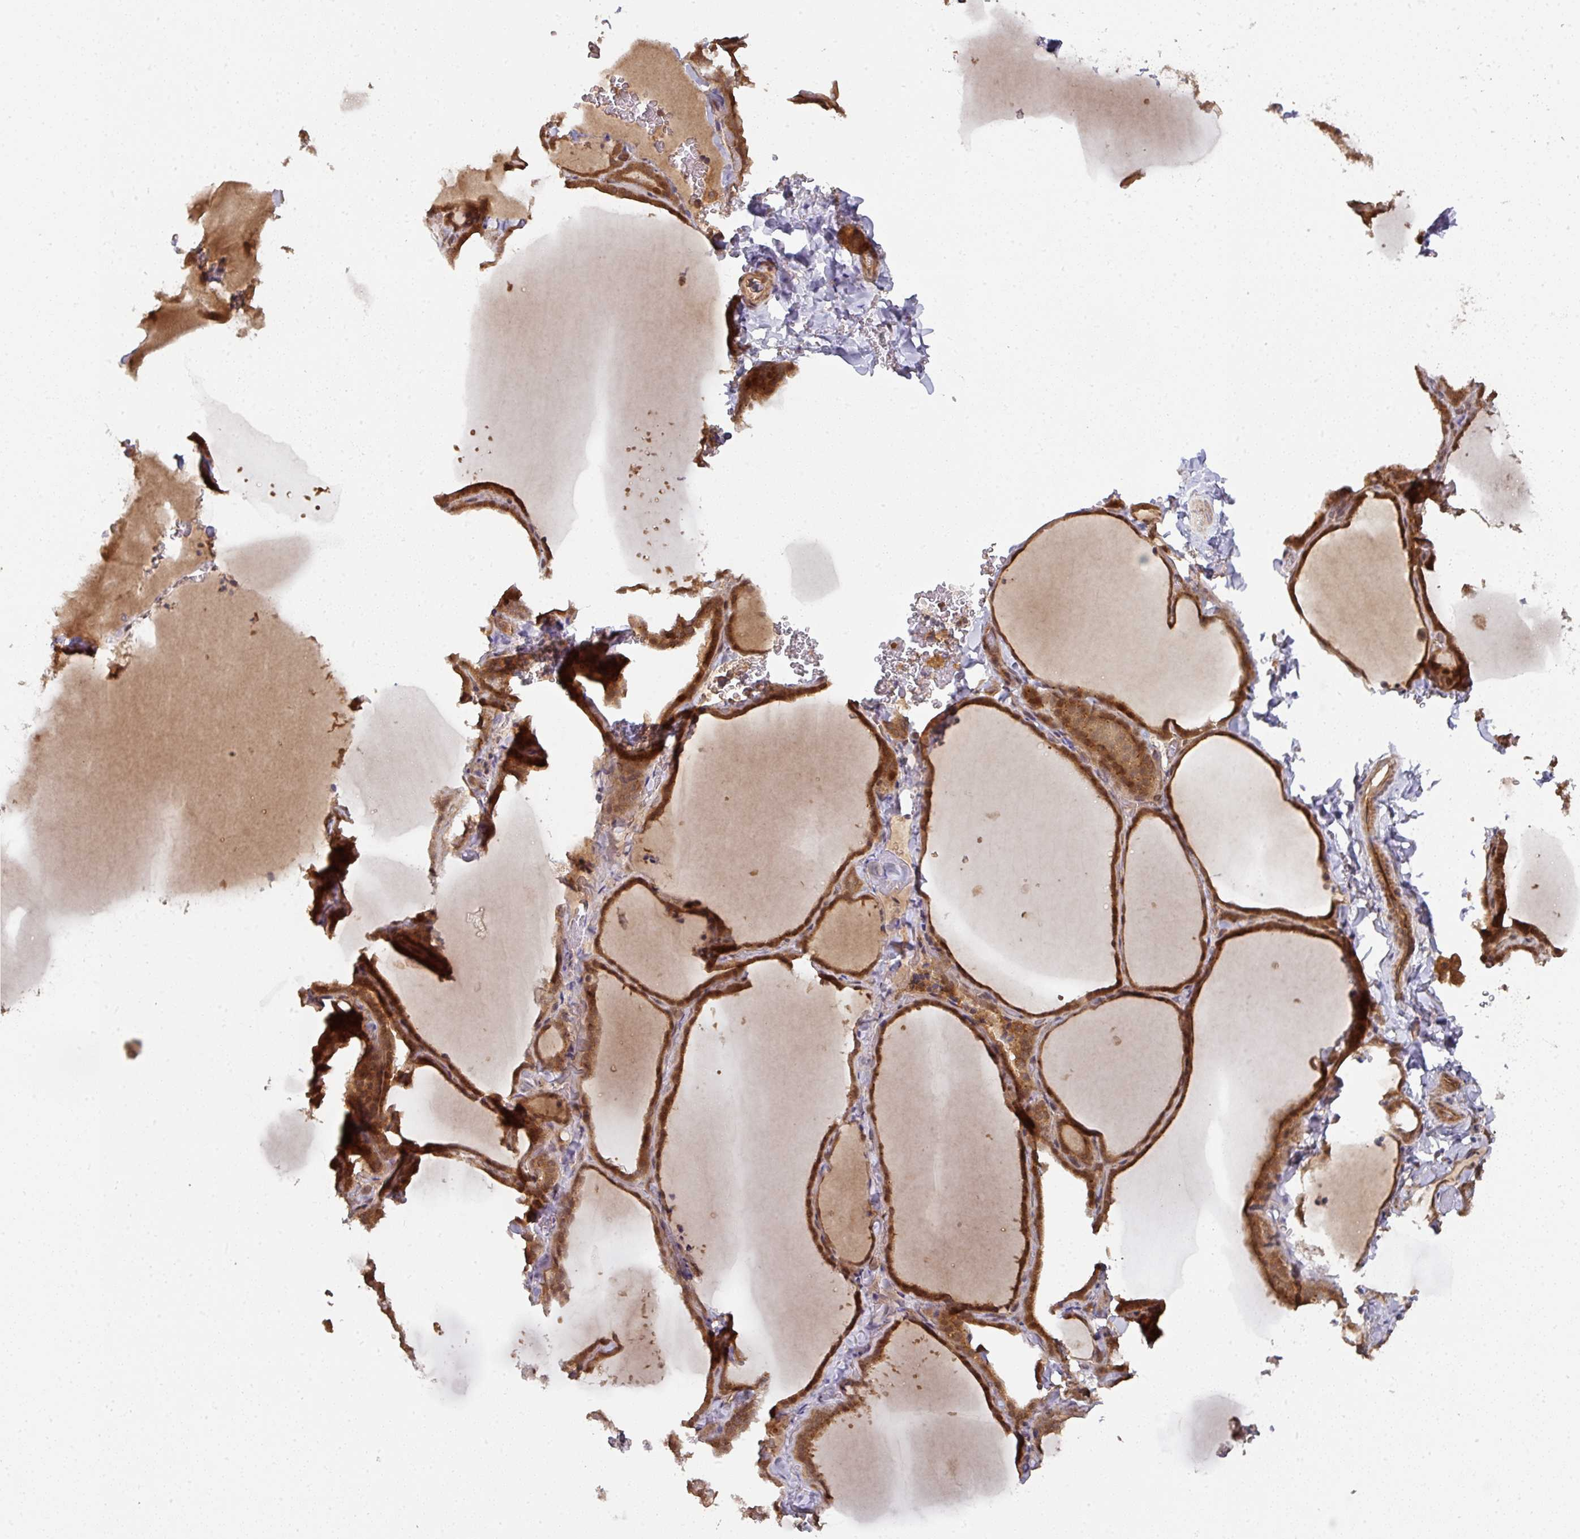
{"staining": {"intensity": "strong", "quantity": ">75%", "location": "cytoplasmic/membranous"}, "tissue": "thyroid gland", "cell_type": "Glandular cells", "image_type": "normal", "snomed": [{"axis": "morphology", "description": "Normal tissue, NOS"}, {"axis": "topography", "description": "Thyroid gland"}], "caption": "Strong cytoplasmic/membranous expression for a protein is seen in approximately >75% of glandular cells of unremarkable thyroid gland using IHC.", "gene": "EIF4EBP2", "patient": {"sex": "female", "age": 22}}